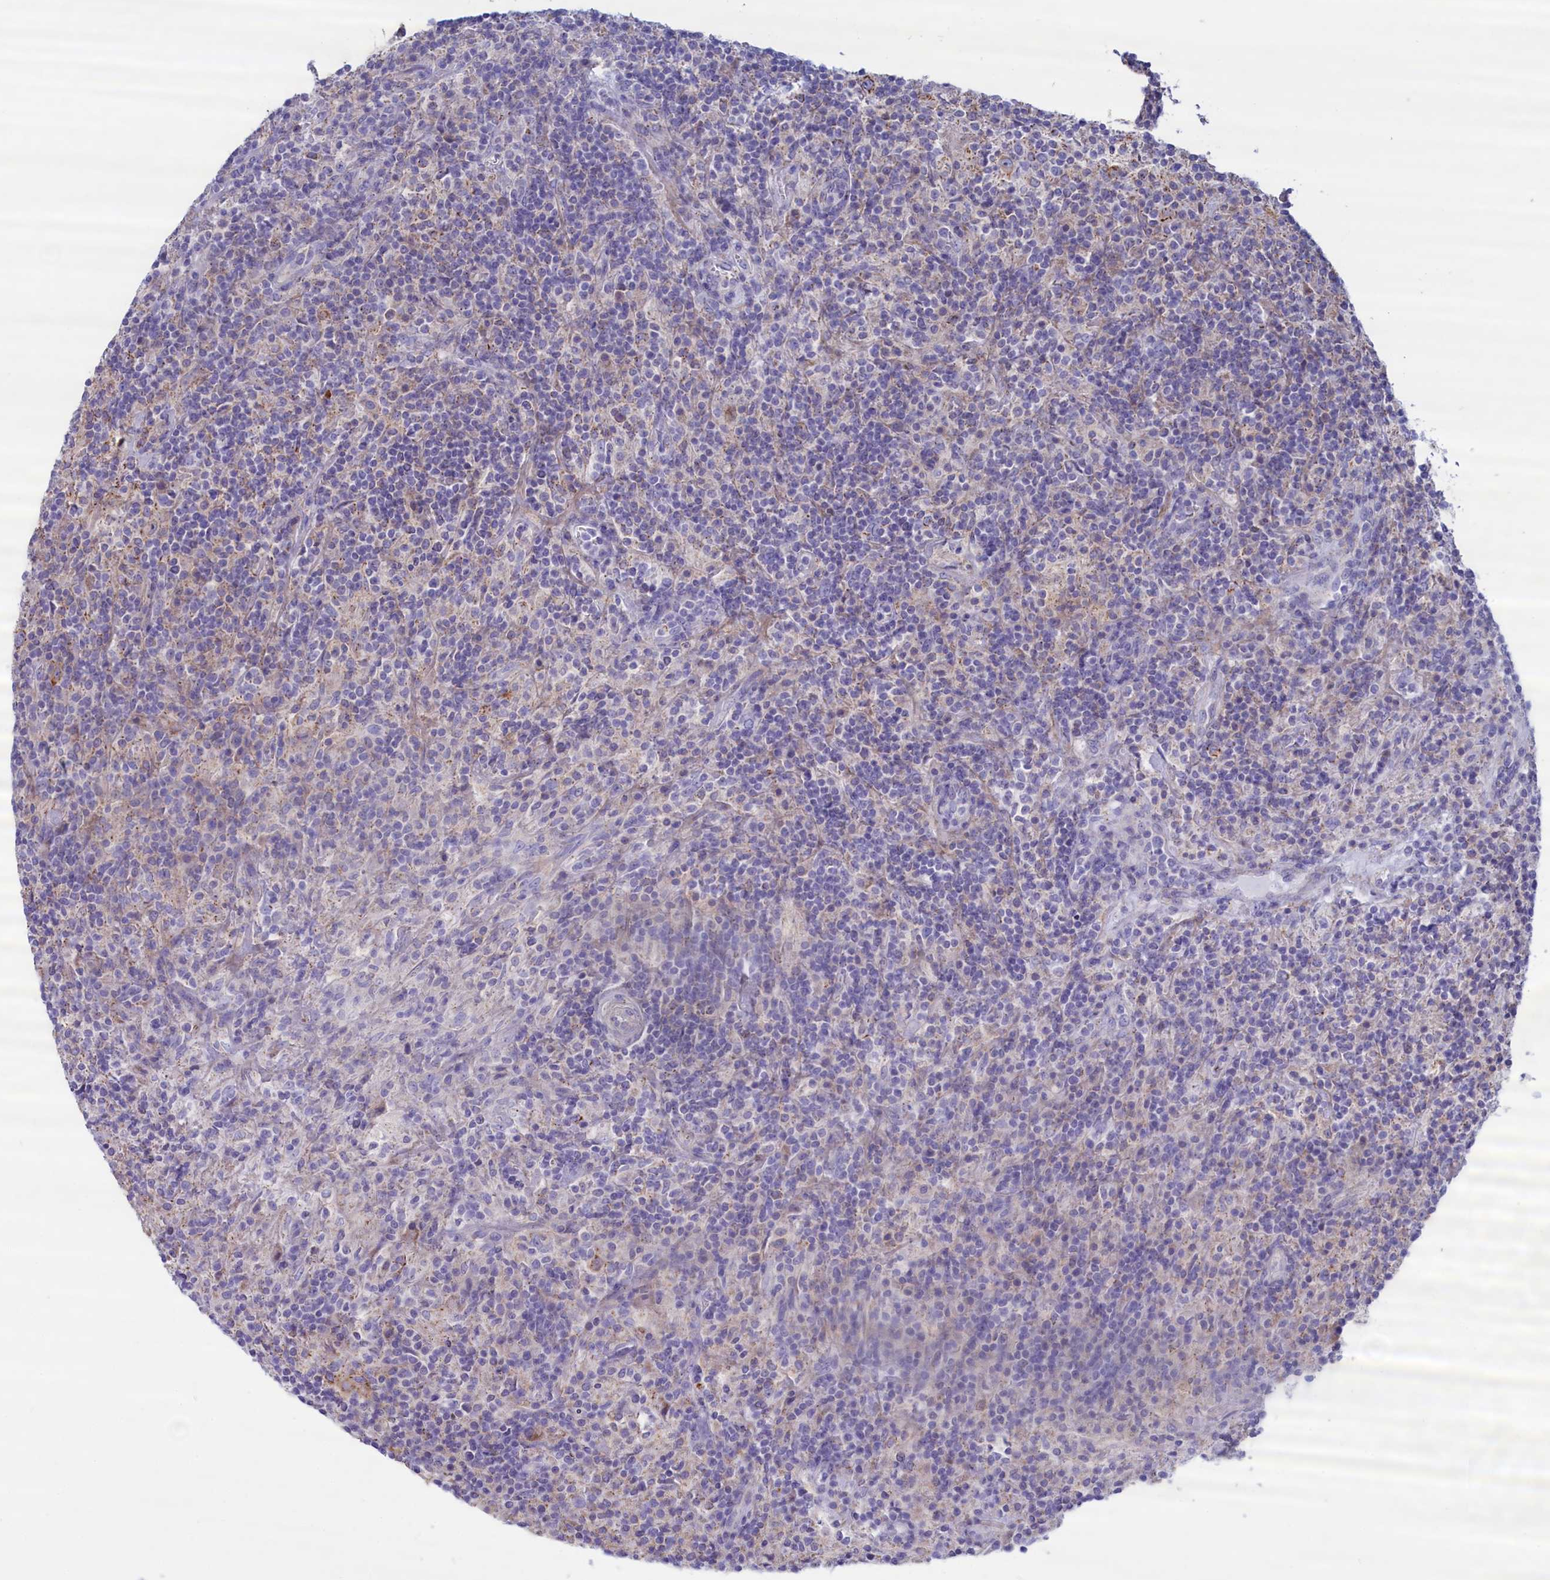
{"staining": {"intensity": "negative", "quantity": "none", "location": "none"}, "tissue": "lymphoma", "cell_type": "Tumor cells", "image_type": "cancer", "snomed": [{"axis": "morphology", "description": "Hodgkin's disease, NOS"}, {"axis": "topography", "description": "Lymph node"}], "caption": "Human Hodgkin's disease stained for a protein using immunohistochemistry reveals no positivity in tumor cells.", "gene": "MPV17L2", "patient": {"sex": "male", "age": 70}}